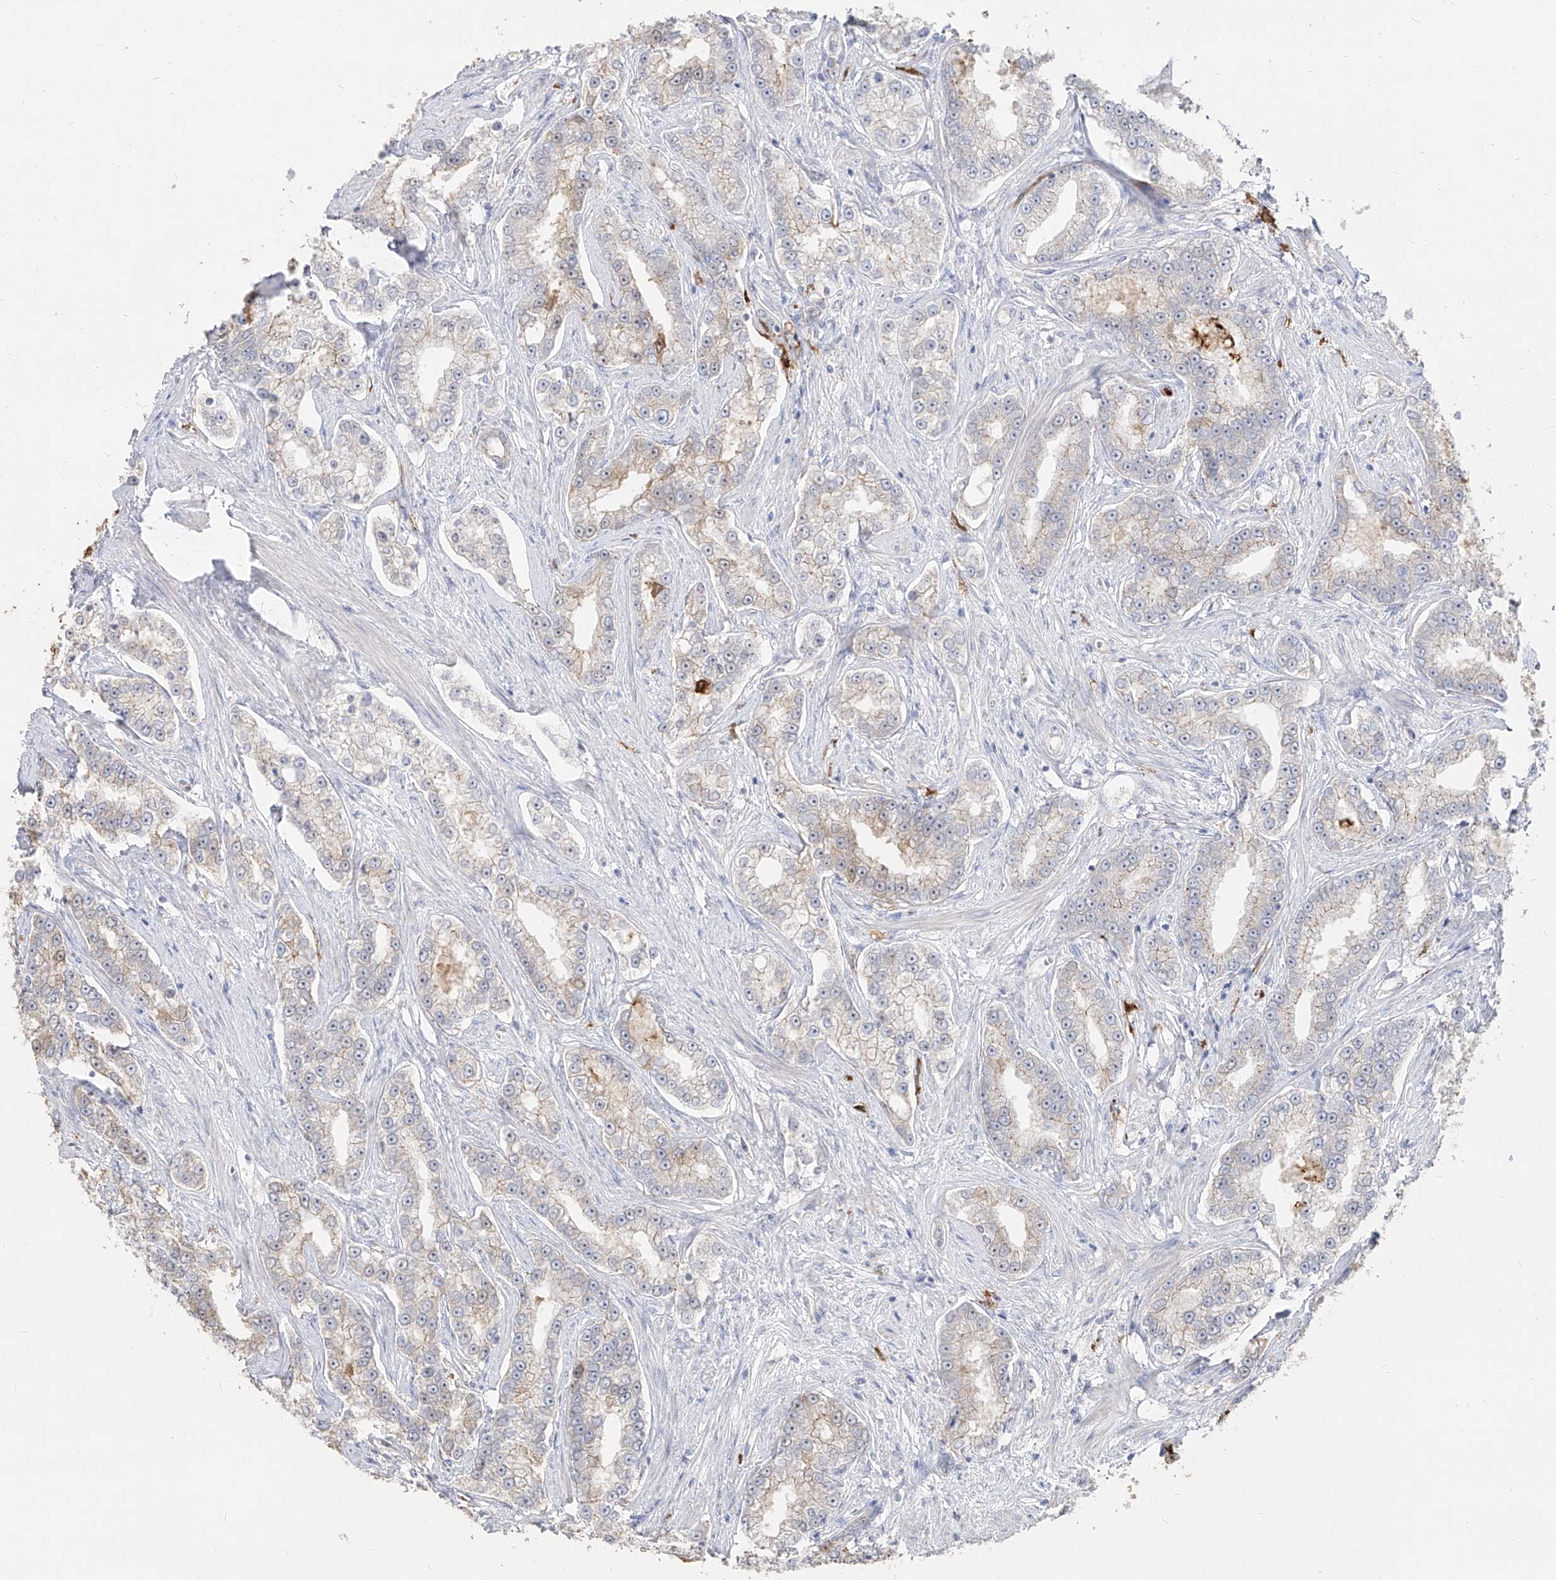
{"staining": {"intensity": "weak", "quantity": "<25%", "location": "cytoplasmic/membranous"}, "tissue": "prostate cancer", "cell_type": "Tumor cells", "image_type": "cancer", "snomed": [{"axis": "morphology", "description": "Normal tissue, NOS"}, {"axis": "morphology", "description": "Adenocarcinoma, High grade"}, {"axis": "topography", "description": "Prostate"}], "caption": "Prostate high-grade adenocarcinoma was stained to show a protein in brown. There is no significant positivity in tumor cells.", "gene": "ZNF227", "patient": {"sex": "male", "age": 83}}